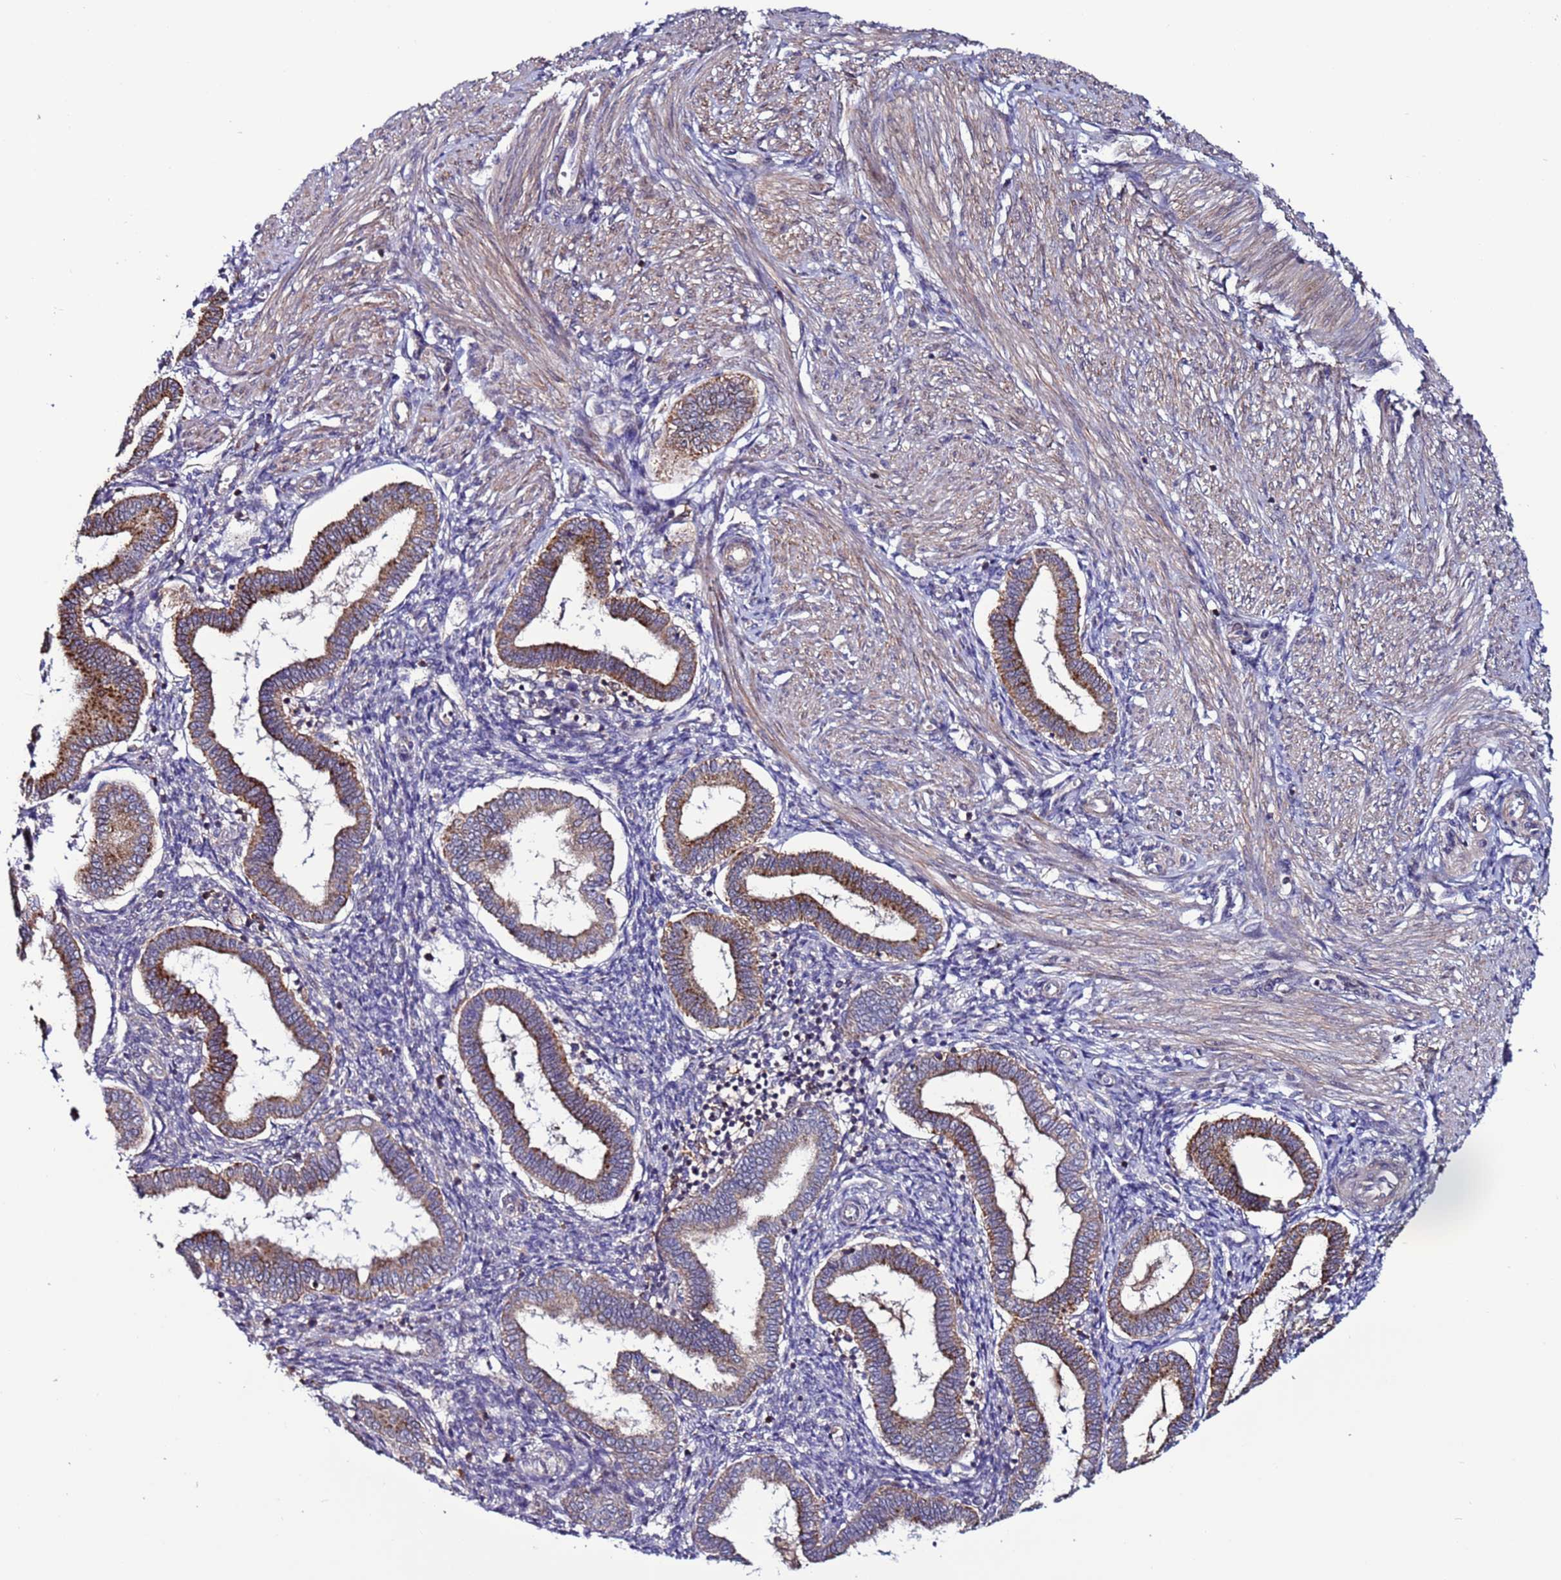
{"staining": {"intensity": "negative", "quantity": "none", "location": "none"}, "tissue": "endometrium", "cell_type": "Cells in endometrial stroma", "image_type": "normal", "snomed": [{"axis": "morphology", "description": "Normal tissue, NOS"}, {"axis": "topography", "description": "Endometrium"}], "caption": "The histopathology image shows no staining of cells in endometrial stroma in normal endometrium. (DAB (3,3'-diaminobenzidine) immunohistochemistry (IHC) visualized using brightfield microscopy, high magnification).", "gene": "GAREM1", "patient": {"sex": "female", "age": 24}}